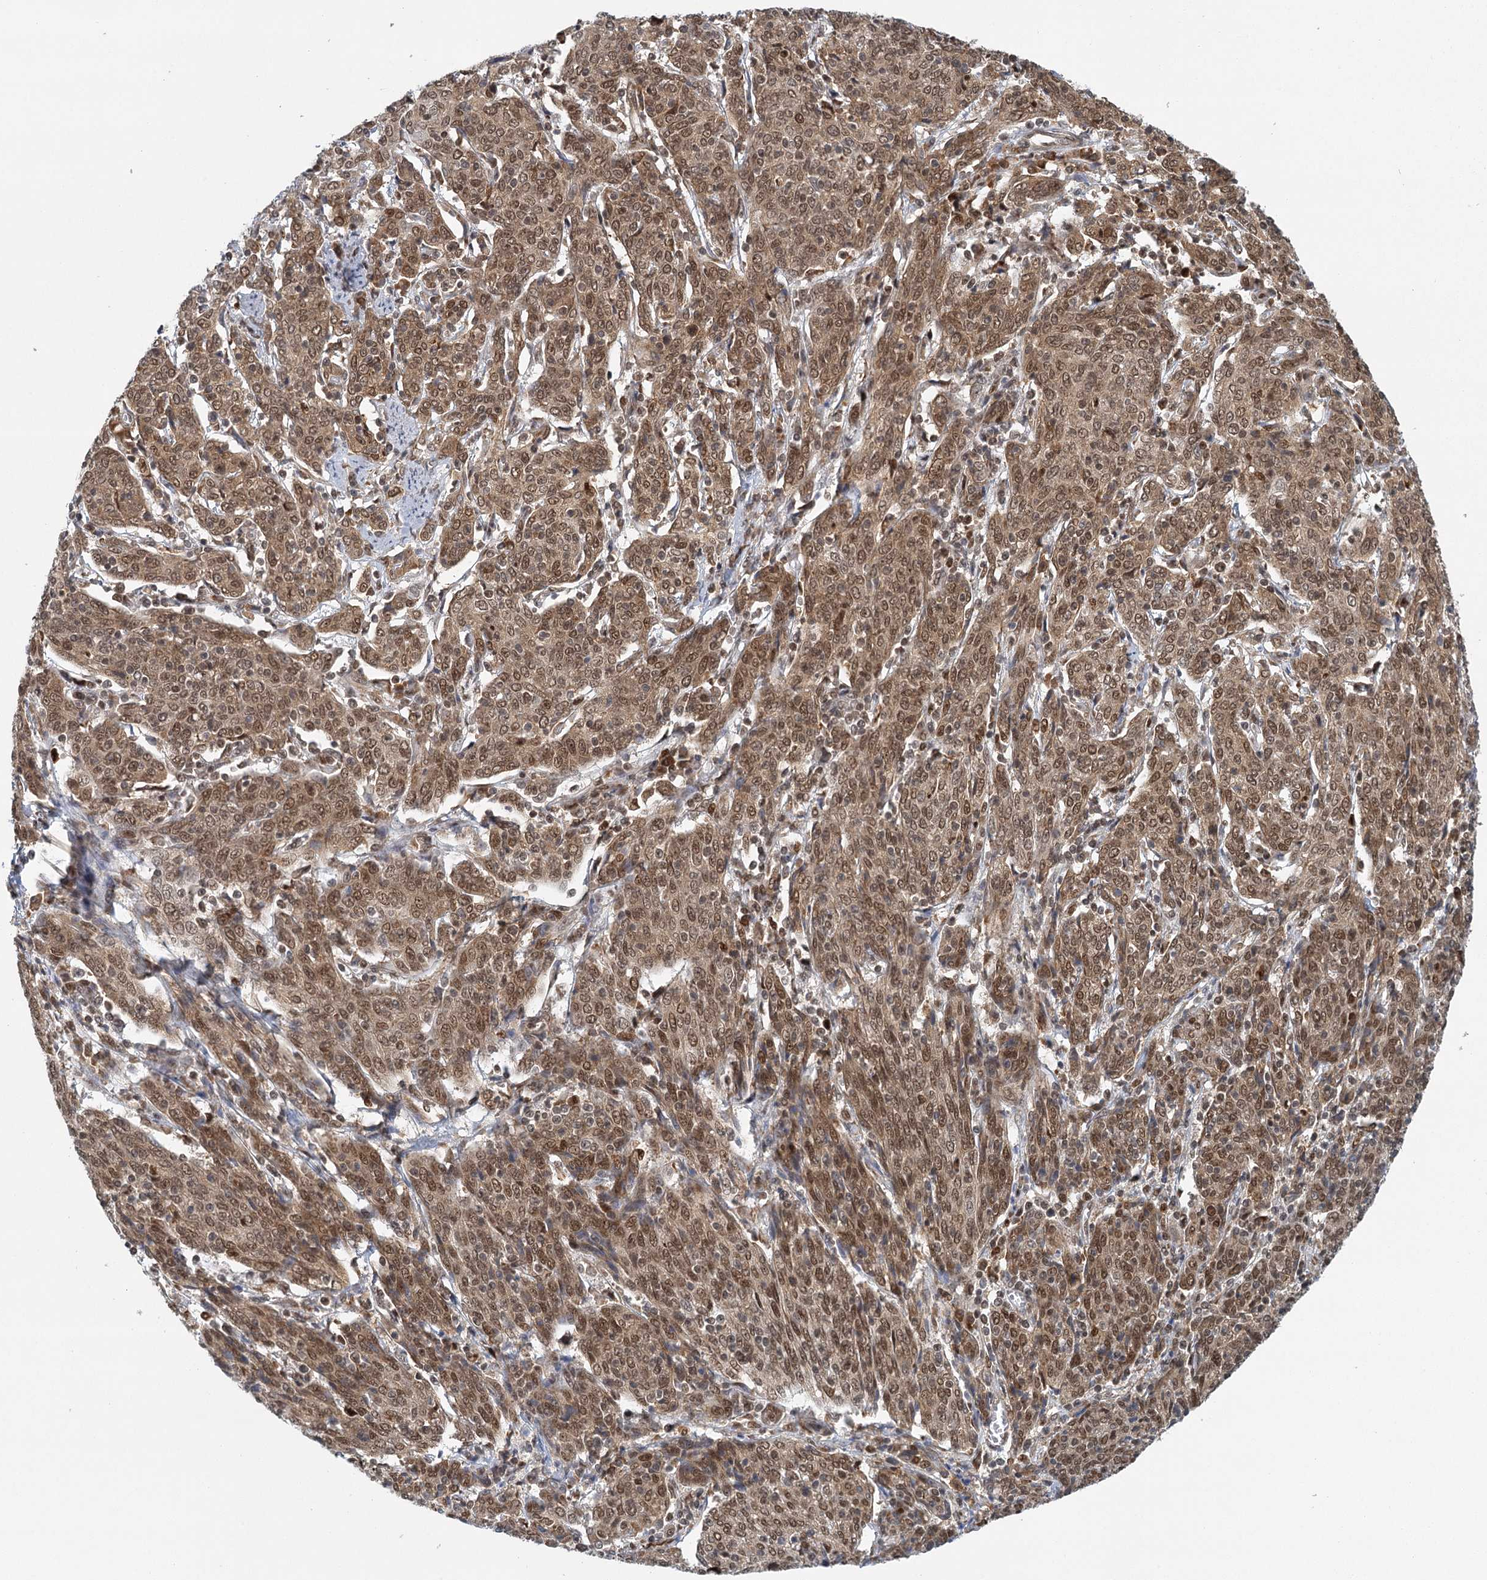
{"staining": {"intensity": "strong", "quantity": ">75%", "location": "nuclear"}, "tissue": "cervical cancer", "cell_type": "Tumor cells", "image_type": "cancer", "snomed": [{"axis": "morphology", "description": "Squamous cell carcinoma, NOS"}, {"axis": "topography", "description": "Cervix"}], "caption": "Tumor cells demonstrate strong nuclear expression in approximately >75% of cells in squamous cell carcinoma (cervical).", "gene": "GPATCH11", "patient": {"sex": "female", "age": 67}}